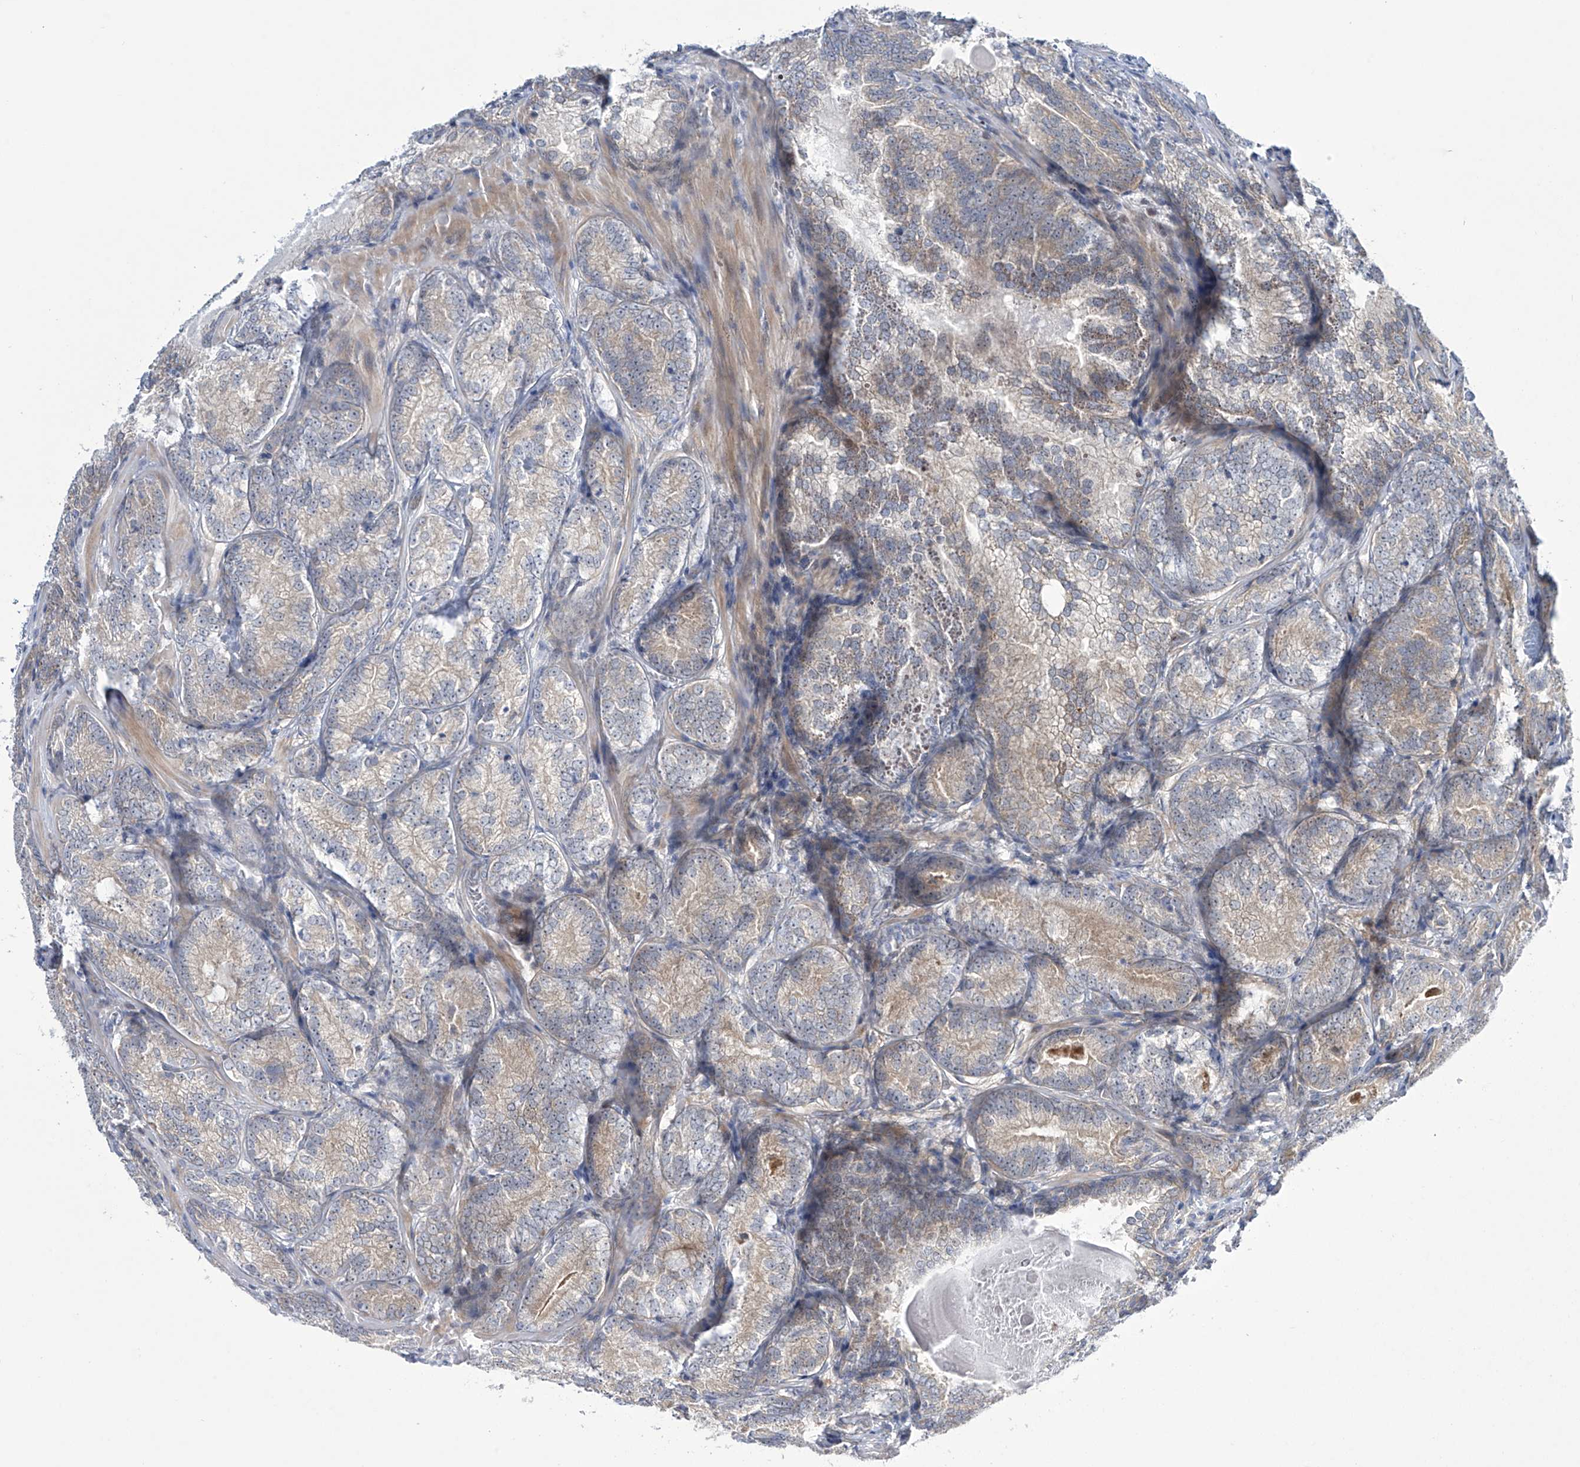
{"staining": {"intensity": "weak", "quantity": "25%-75%", "location": "cytoplasmic/membranous"}, "tissue": "prostate cancer", "cell_type": "Tumor cells", "image_type": "cancer", "snomed": [{"axis": "morphology", "description": "Adenocarcinoma, High grade"}, {"axis": "topography", "description": "Prostate"}], "caption": "Immunohistochemical staining of prostate cancer demonstrates weak cytoplasmic/membranous protein staining in about 25%-75% of tumor cells.", "gene": "TRIM60", "patient": {"sex": "male", "age": 66}}